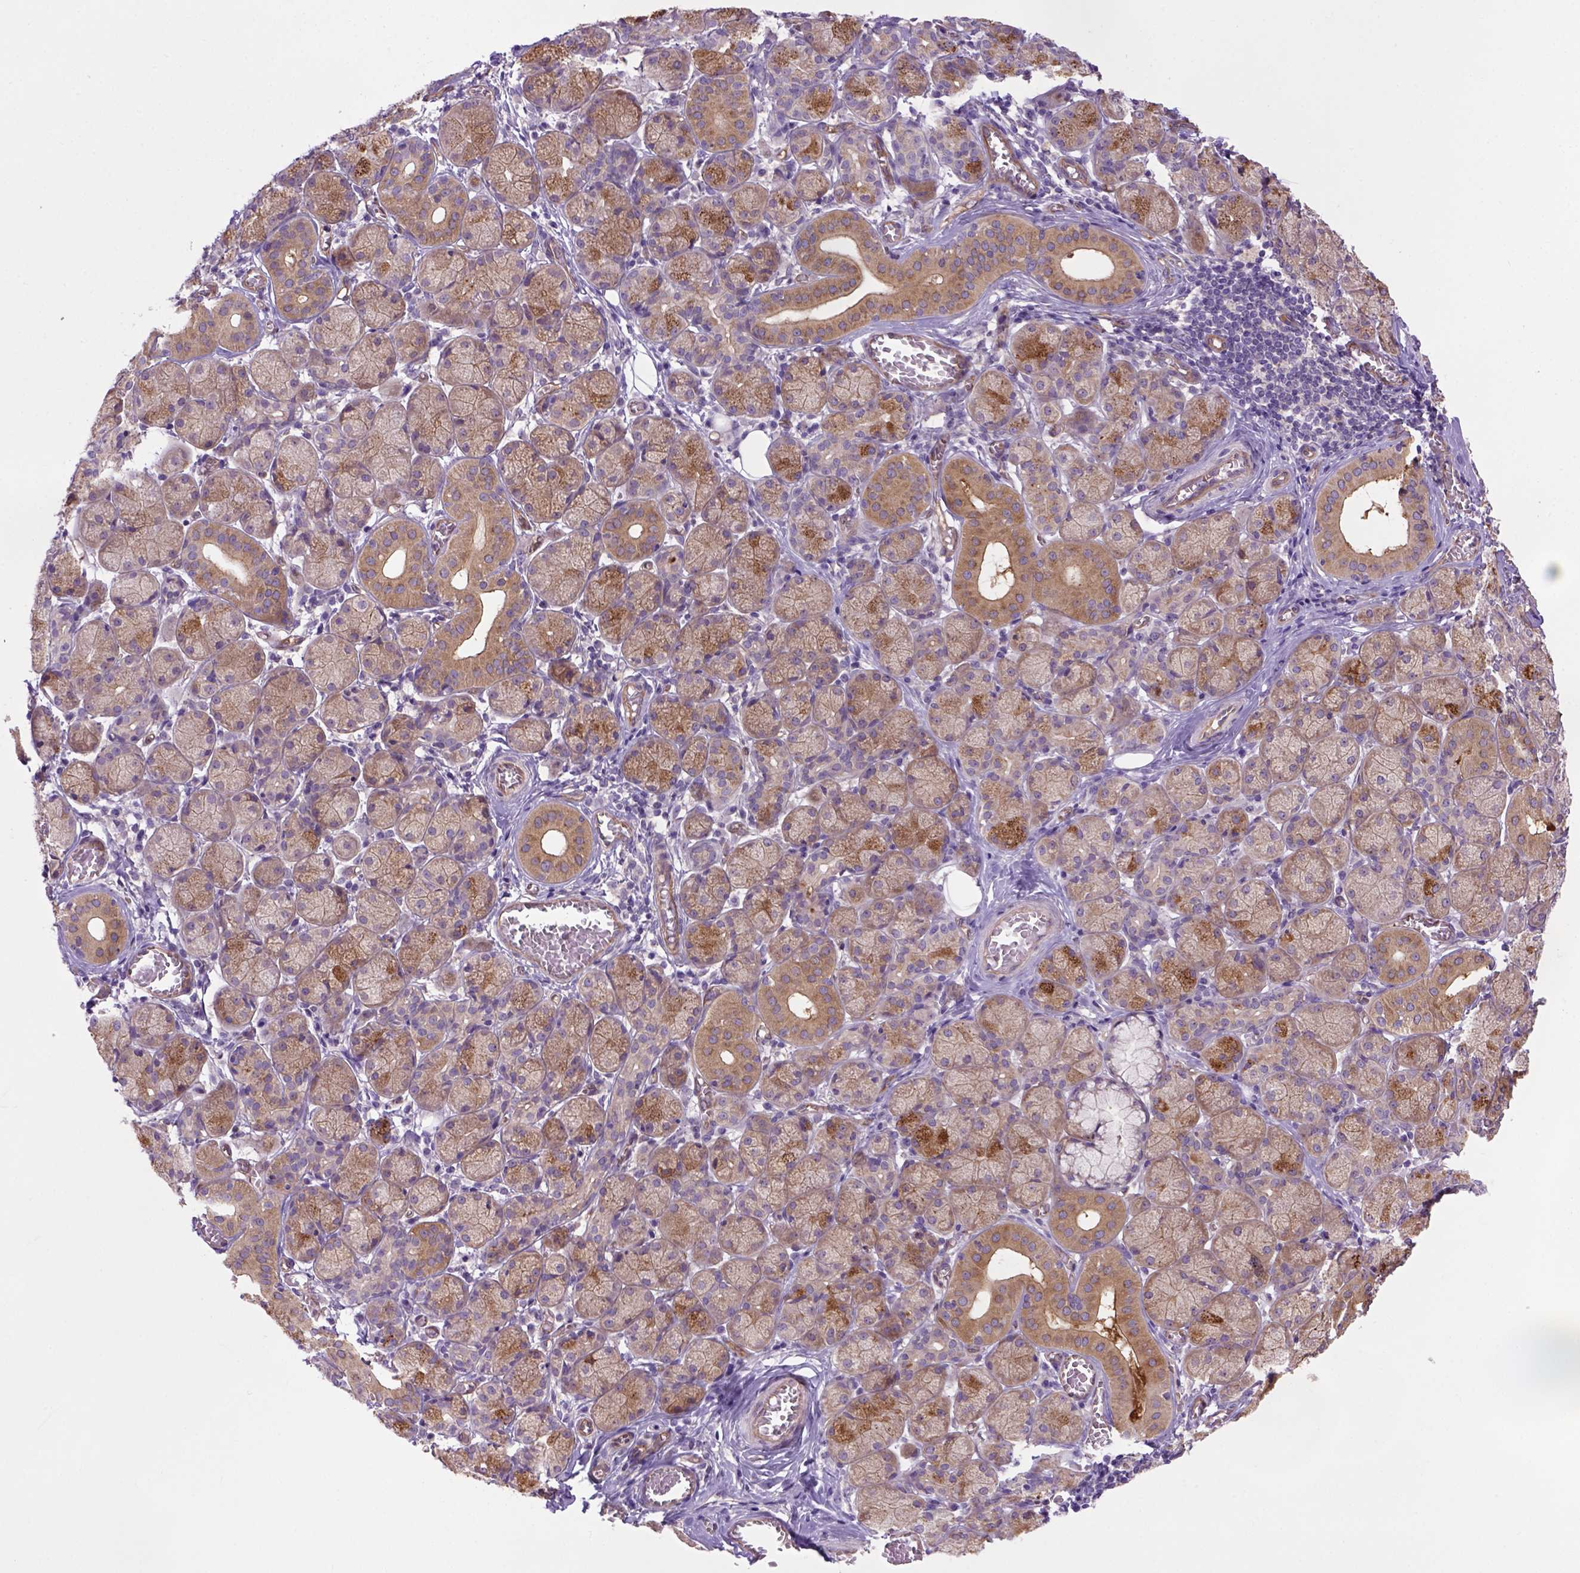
{"staining": {"intensity": "moderate", "quantity": ">75%", "location": "cytoplasmic/membranous"}, "tissue": "salivary gland", "cell_type": "Glandular cells", "image_type": "normal", "snomed": [{"axis": "morphology", "description": "Normal tissue, NOS"}, {"axis": "topography", "description": "Salivary gland"}, {"axis": "topography", "description": "Peripheral nerve tissue"}], "caption": "Moderate cytoplasmic/membranous protein staining is identified in about >75% of glandular cells in salivary gland.", "gene": "CASKIN2", "patient": {"sex": "female", "age": 24}}